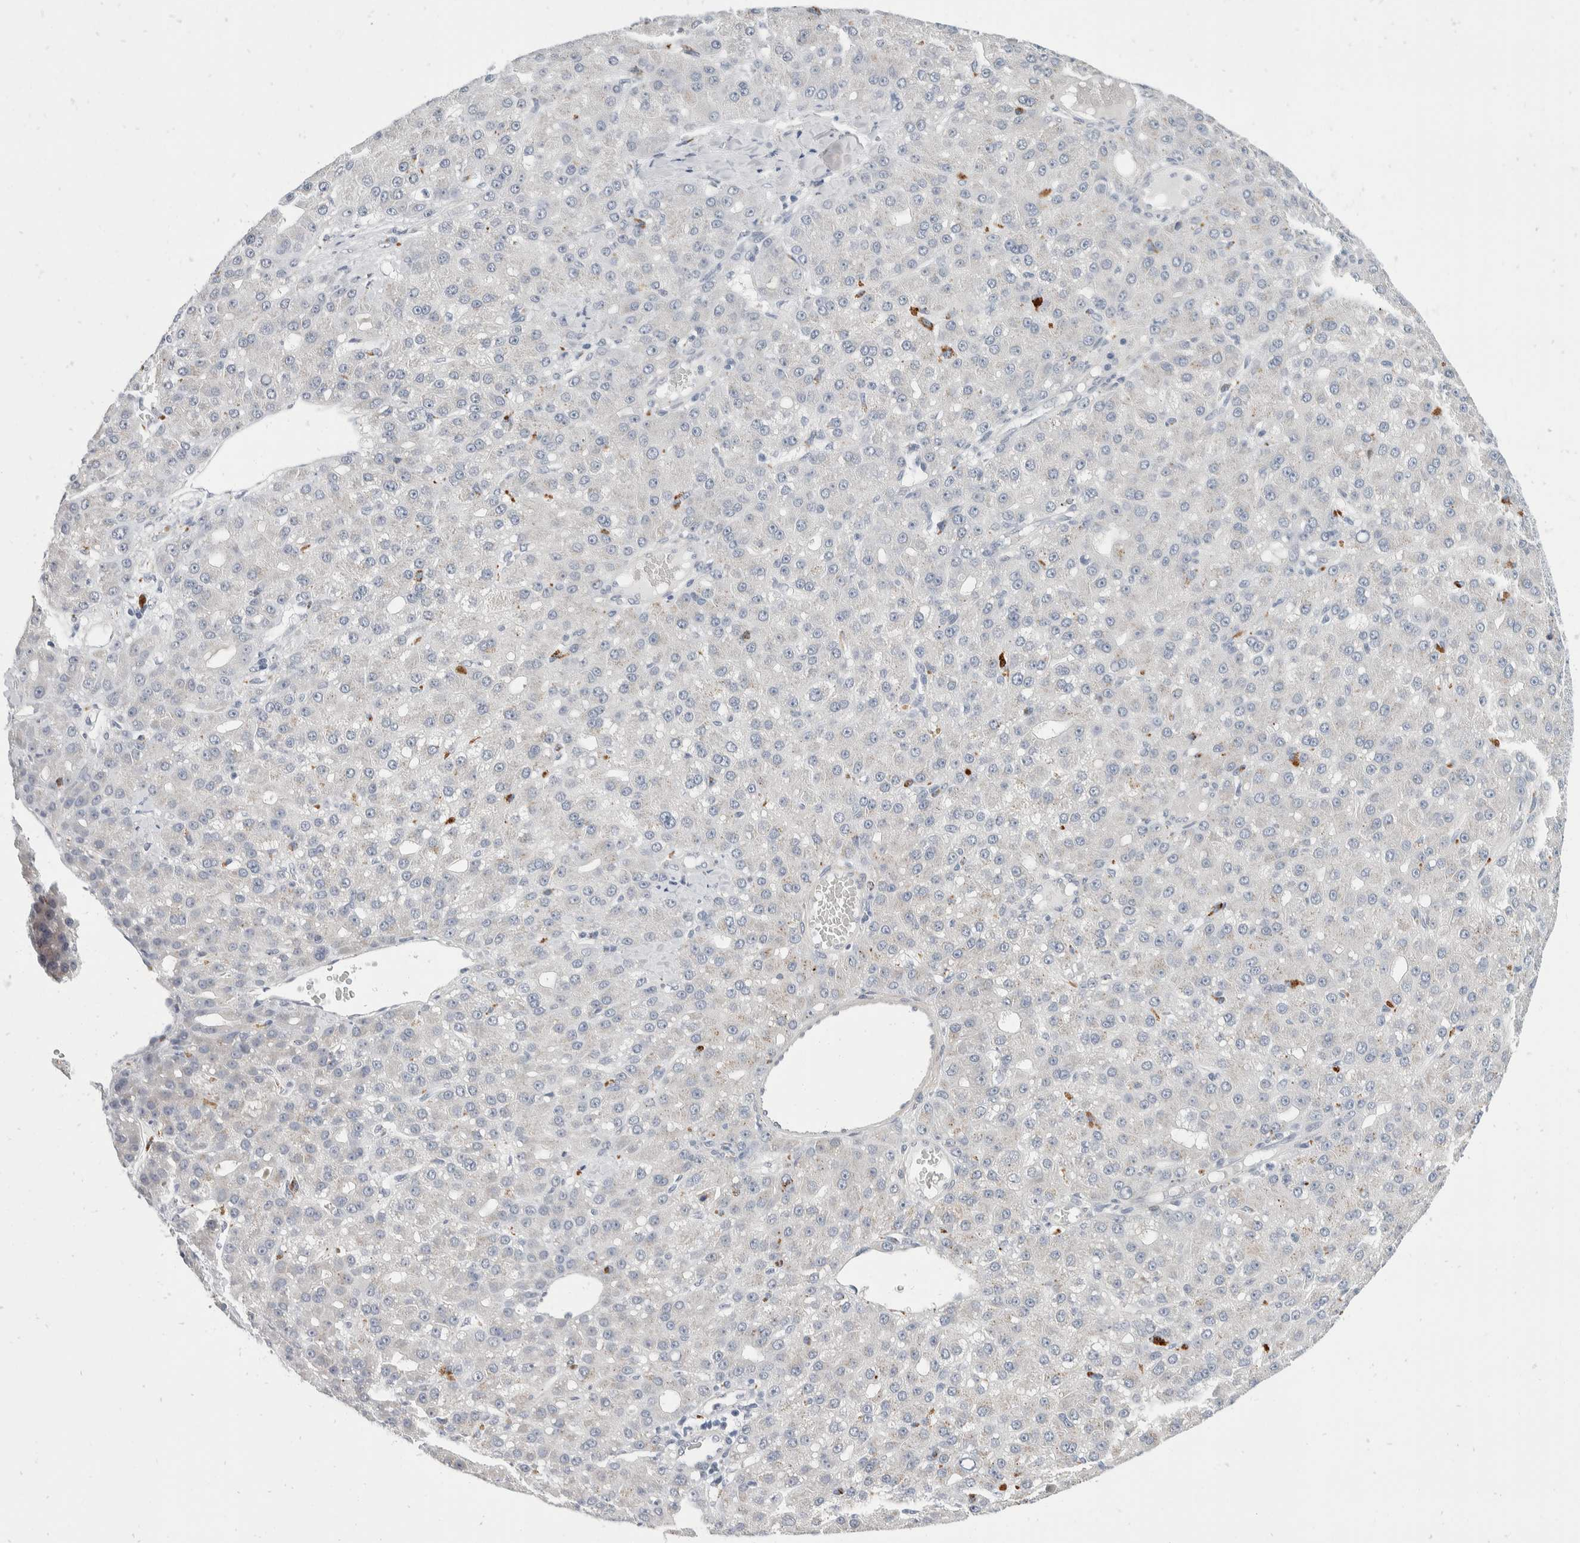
{"staining": {"intensity": "moderate", "quantity": "<25%", "location": "cytoplasmic/membranous"}, "tissue": "liver cancer", "cell_type": "Tumor cells", "image_type": "cancer", "snomed": [{"axis": "morphology", "description": "Carcinoma, Hepatocellular, NOS"}, {"axis": "topography", "description": "Liver"}], "caption": "Approximately <25% of tumor cells in hepatocellular carcinoma (liver) display moderate cytoplasmic/membranous protein expression as visualized by brown immunohistochemical staining.", "gene": "CATSPERD", "patient": {"sex": "male", "age": 67}}